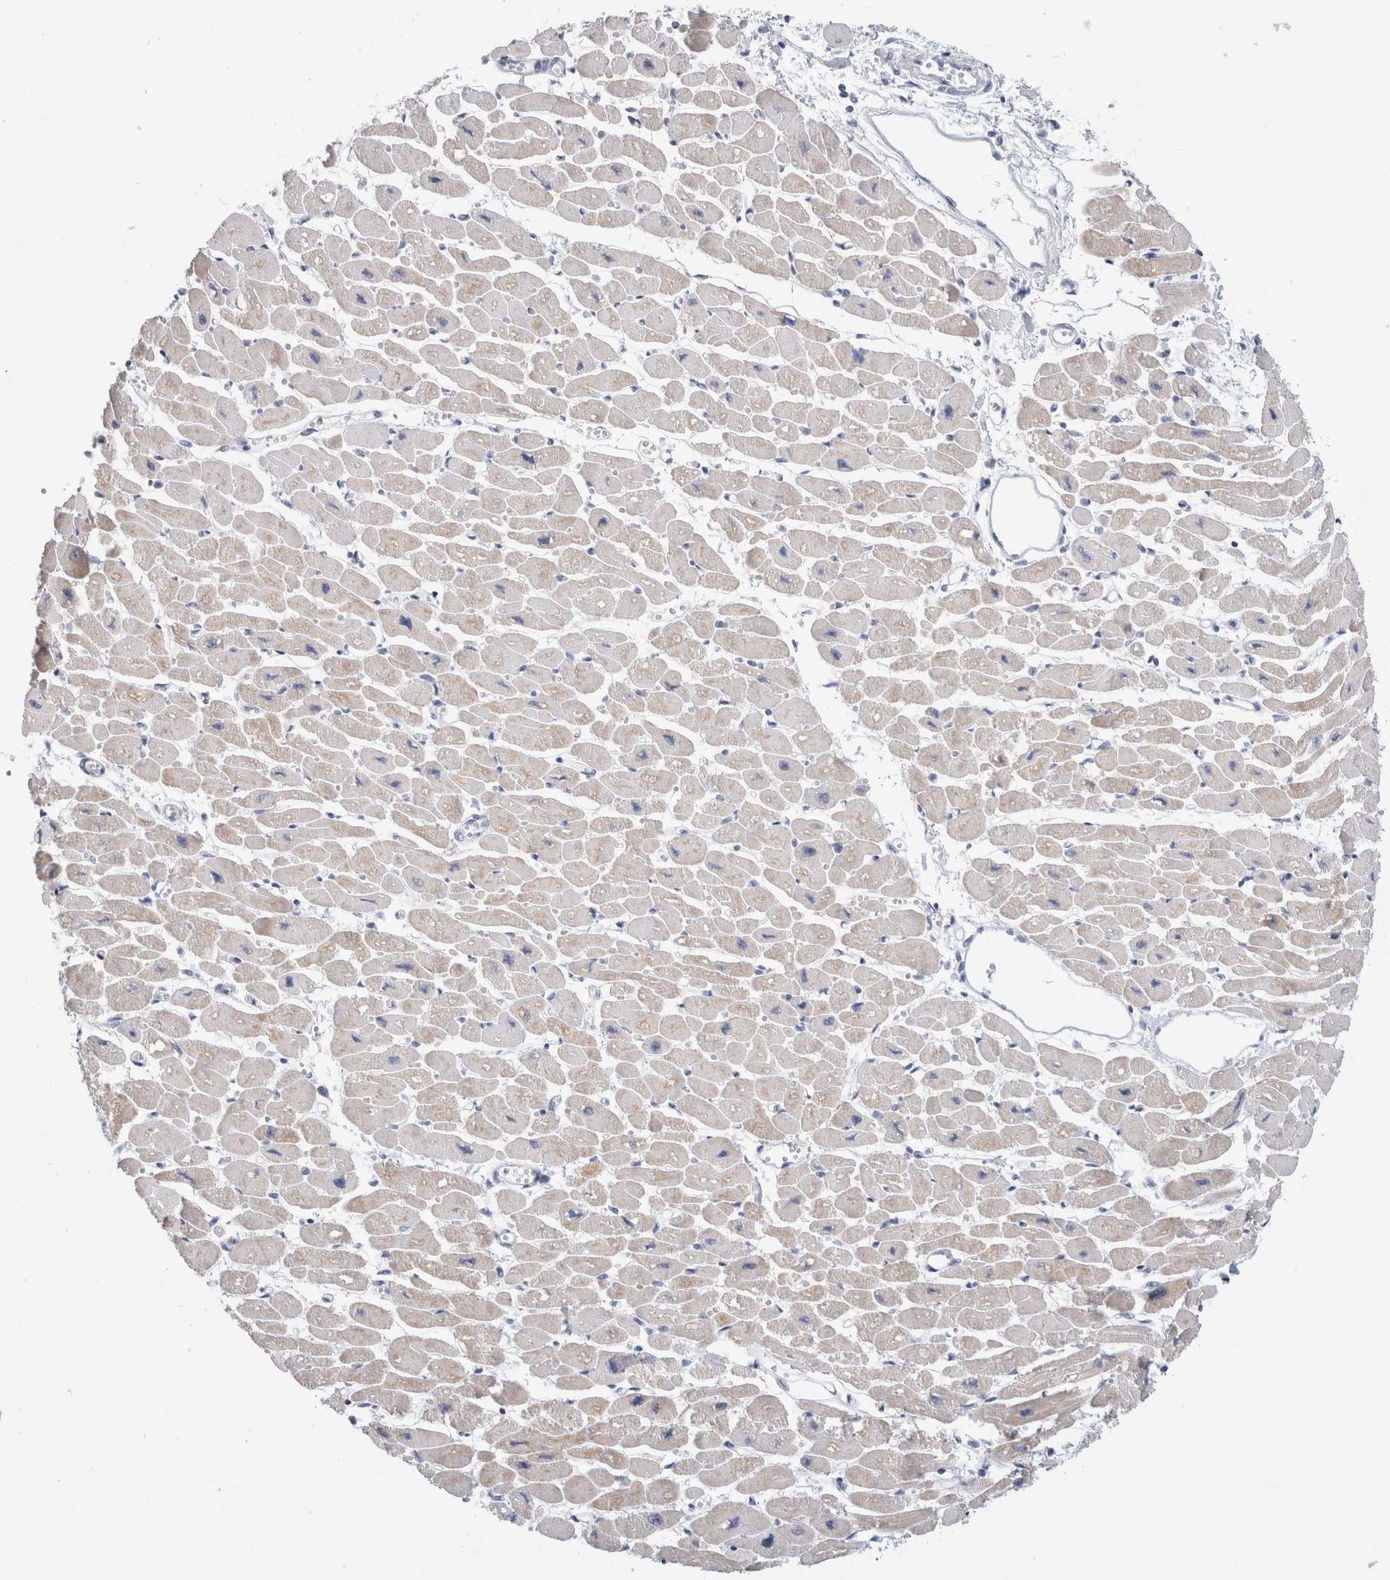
{"staining": {"intensity": "weak", "quantity": ">75%", "location": "cytoplasmic/membranous"}, "tissue": "heart muscle", "cell_type": "Cardiomyocytes", "image_type": "normal", "snomed": [{"axis": "morphology", "description": "Normal tissue, NOS"}, {"axis": "topography", "description": "Heart"}], "caption": "Protein expression analysis of benign human heart muscle reveals weak cytoplasmic/membranous expression in about >75% of cardiomyocytes. (DAB (3,3'-diaminobenzidine) IHC, brown staining for protein, blue staining for nuclei).", "gene": "ECHDC2", "patient": {"sex": "female", "age": 54}}